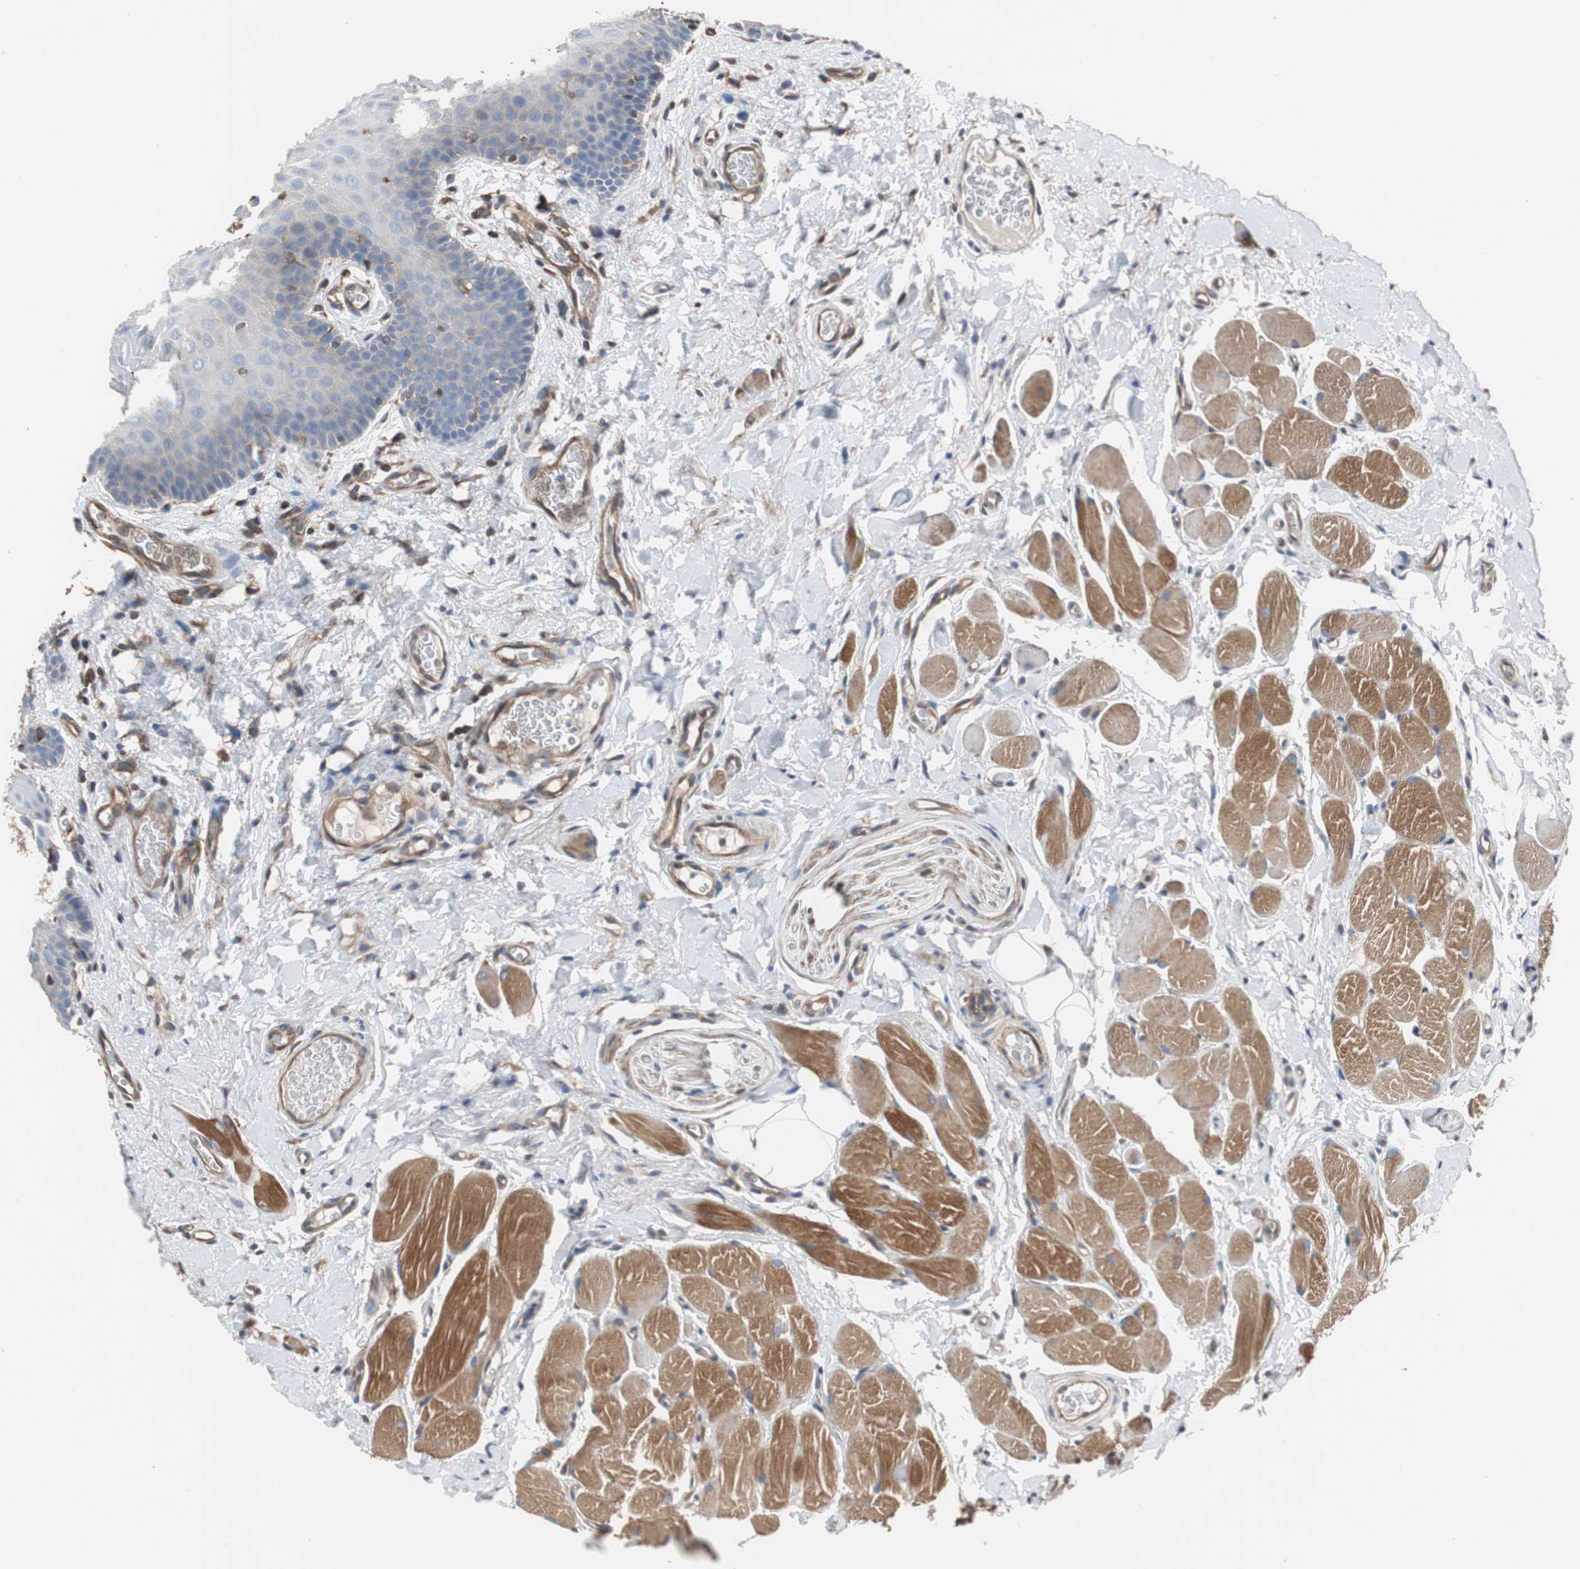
{"staining": {"intensity": "weak", "quantity": "<25%", "location": "cytoplasmic/membranous"}, "tissue": "oral mucosa", "cell_type": "Squamous epithelial cells", "image_type": "normal", "snomed": [{"axis": "morphology", "description": "Normal tissue, NOS"}, {"axis": "topography", "description": "Oral tissue"}], "caption": "Immunohistochemical staining of unremarkable oral mucosa displays no significant staining in squamous epithelial cells.", "gene": "KIF3B", "patient": {"sex": "male", "age": 54}}